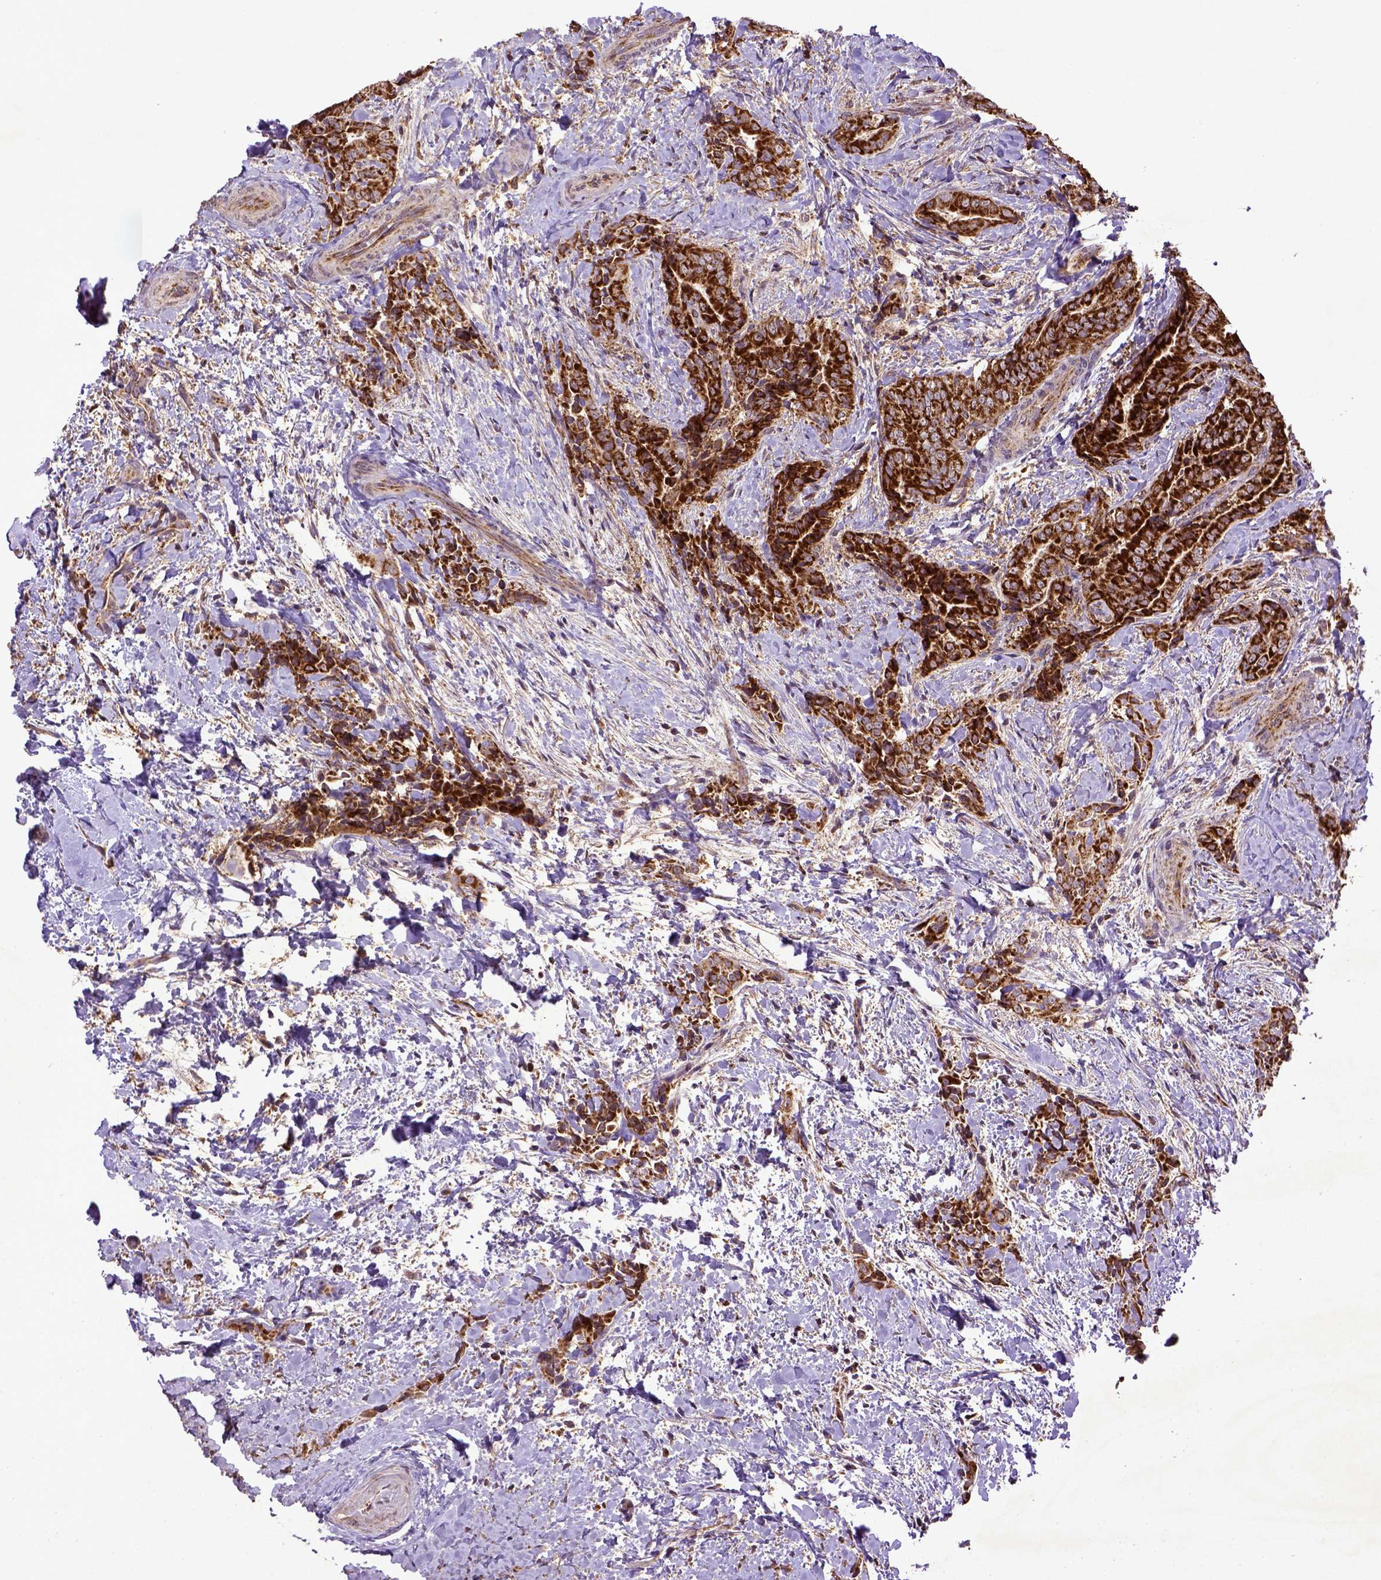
{"staining": {"intensity": "strong", "quantity": ">75%", "location": "cytoplasmic/membranous"}, "tissue": "thyroid cancer", "cell_type": "Tumor cells", "image_type": "cancer", "snomed": [{"axis": "morphology", "description": "Papillary adenocarcinoma, NOS"}, {"axis": "topography", "description": "Thyroid gland"}], "caption": "Immunohistochemistry micrograph of thyroid papillary adenocarcinoma stained for a protein (brown), which reveals high levels of strong cytoplasmic/membranous positivity in approximately >75% of tumor cells.", "gene": "MT-CO1", "patient": {"sex": "male", "age": 61}}